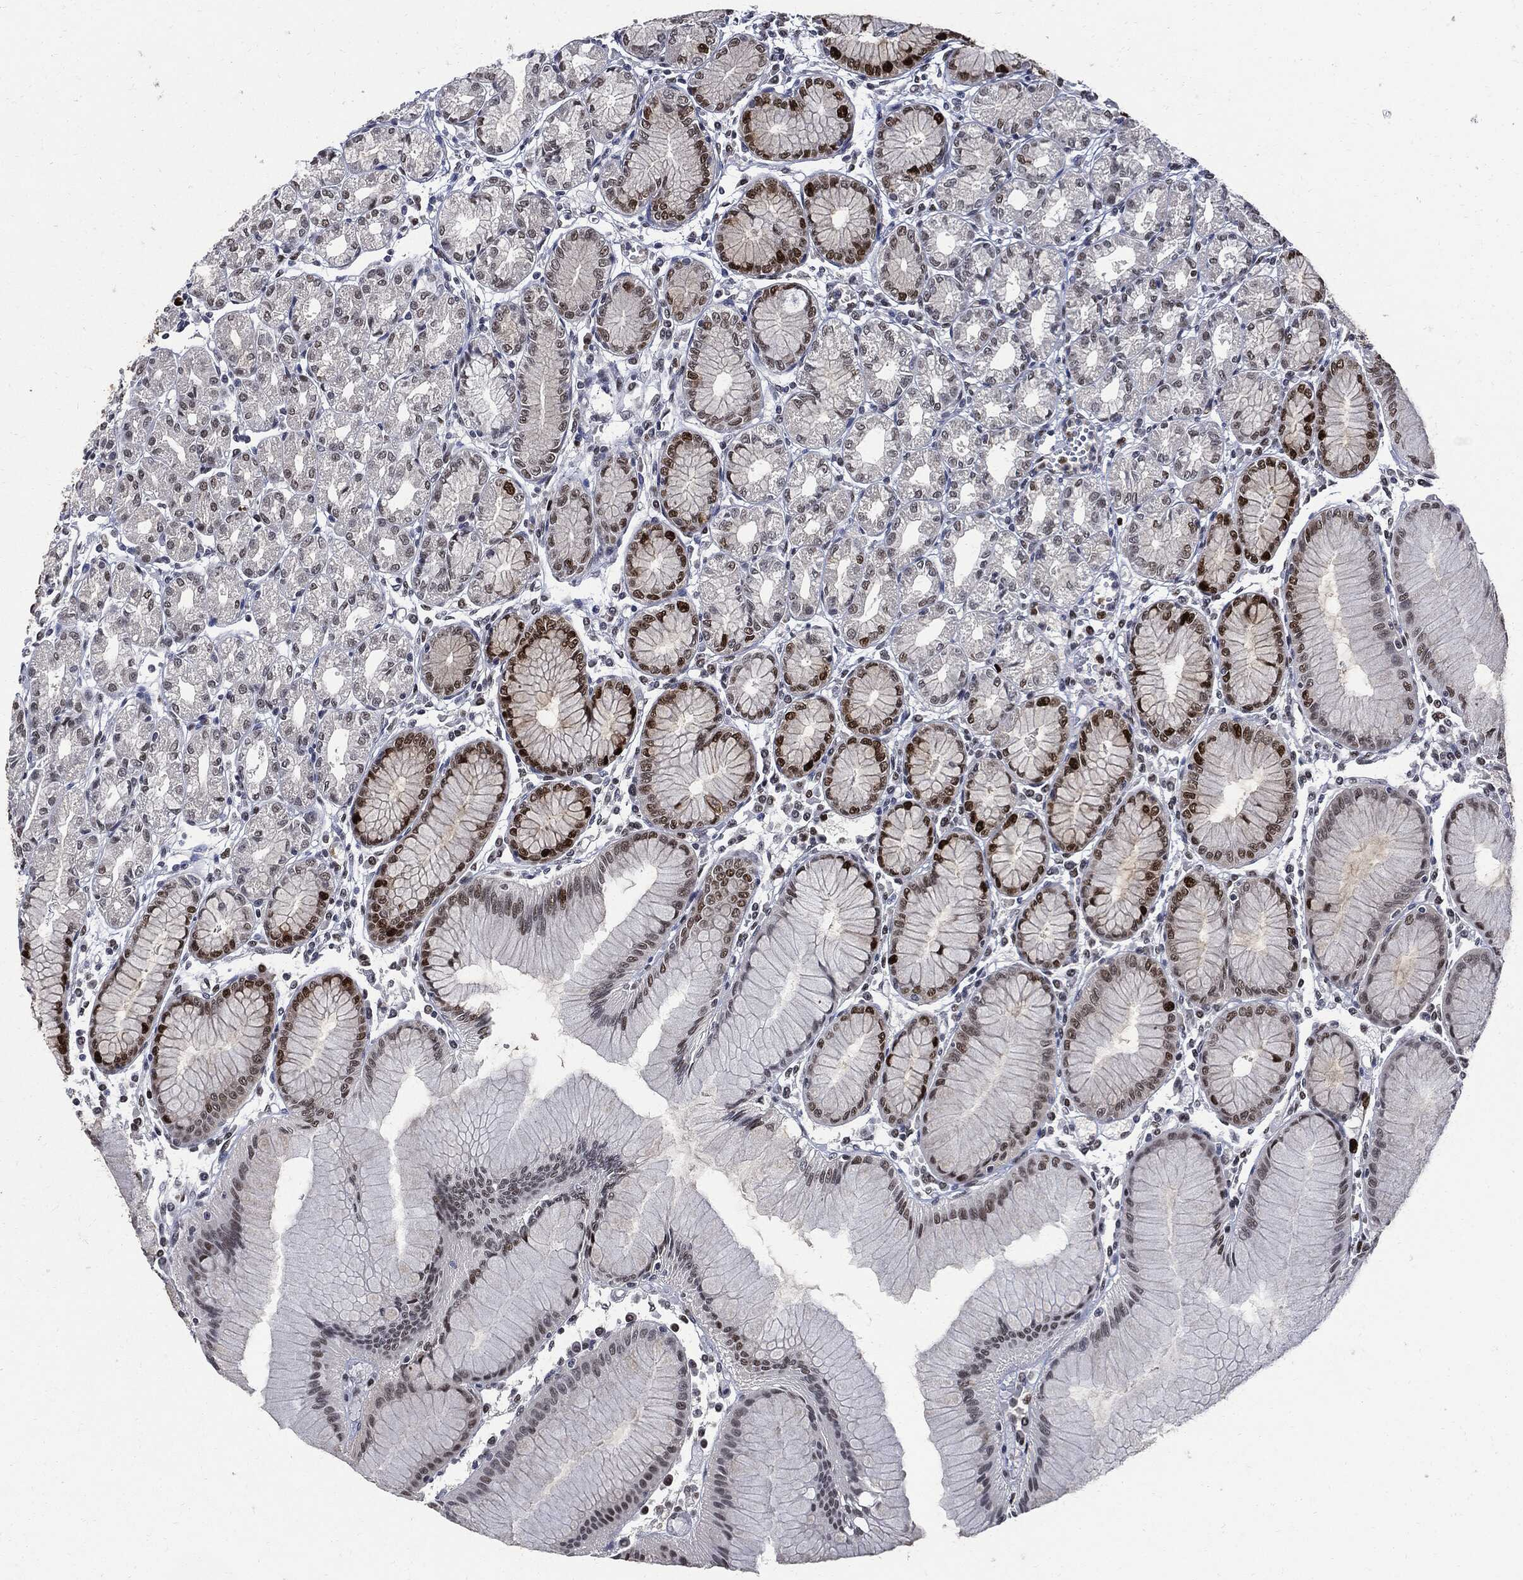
{"staining": {"intensity": "strong", "quantity": "<25%", "location": "nuclear"}, "tissue": "stomach", "cell_type": "Glandular cells", "image_type": "normal", "snomed": [{"axis": "morphology", "description": "Normal tissue, NOS"}, {"axis": "topography", "description": "Stomach"}], "caption": "Immunohistochemical staining of unremarkable human stomach exhibits <25% levels of strong nuclear protein staining in about <25% of glandular cells.", "gene": "PCNA", "patient": {"sex": "female", "age": 57}}